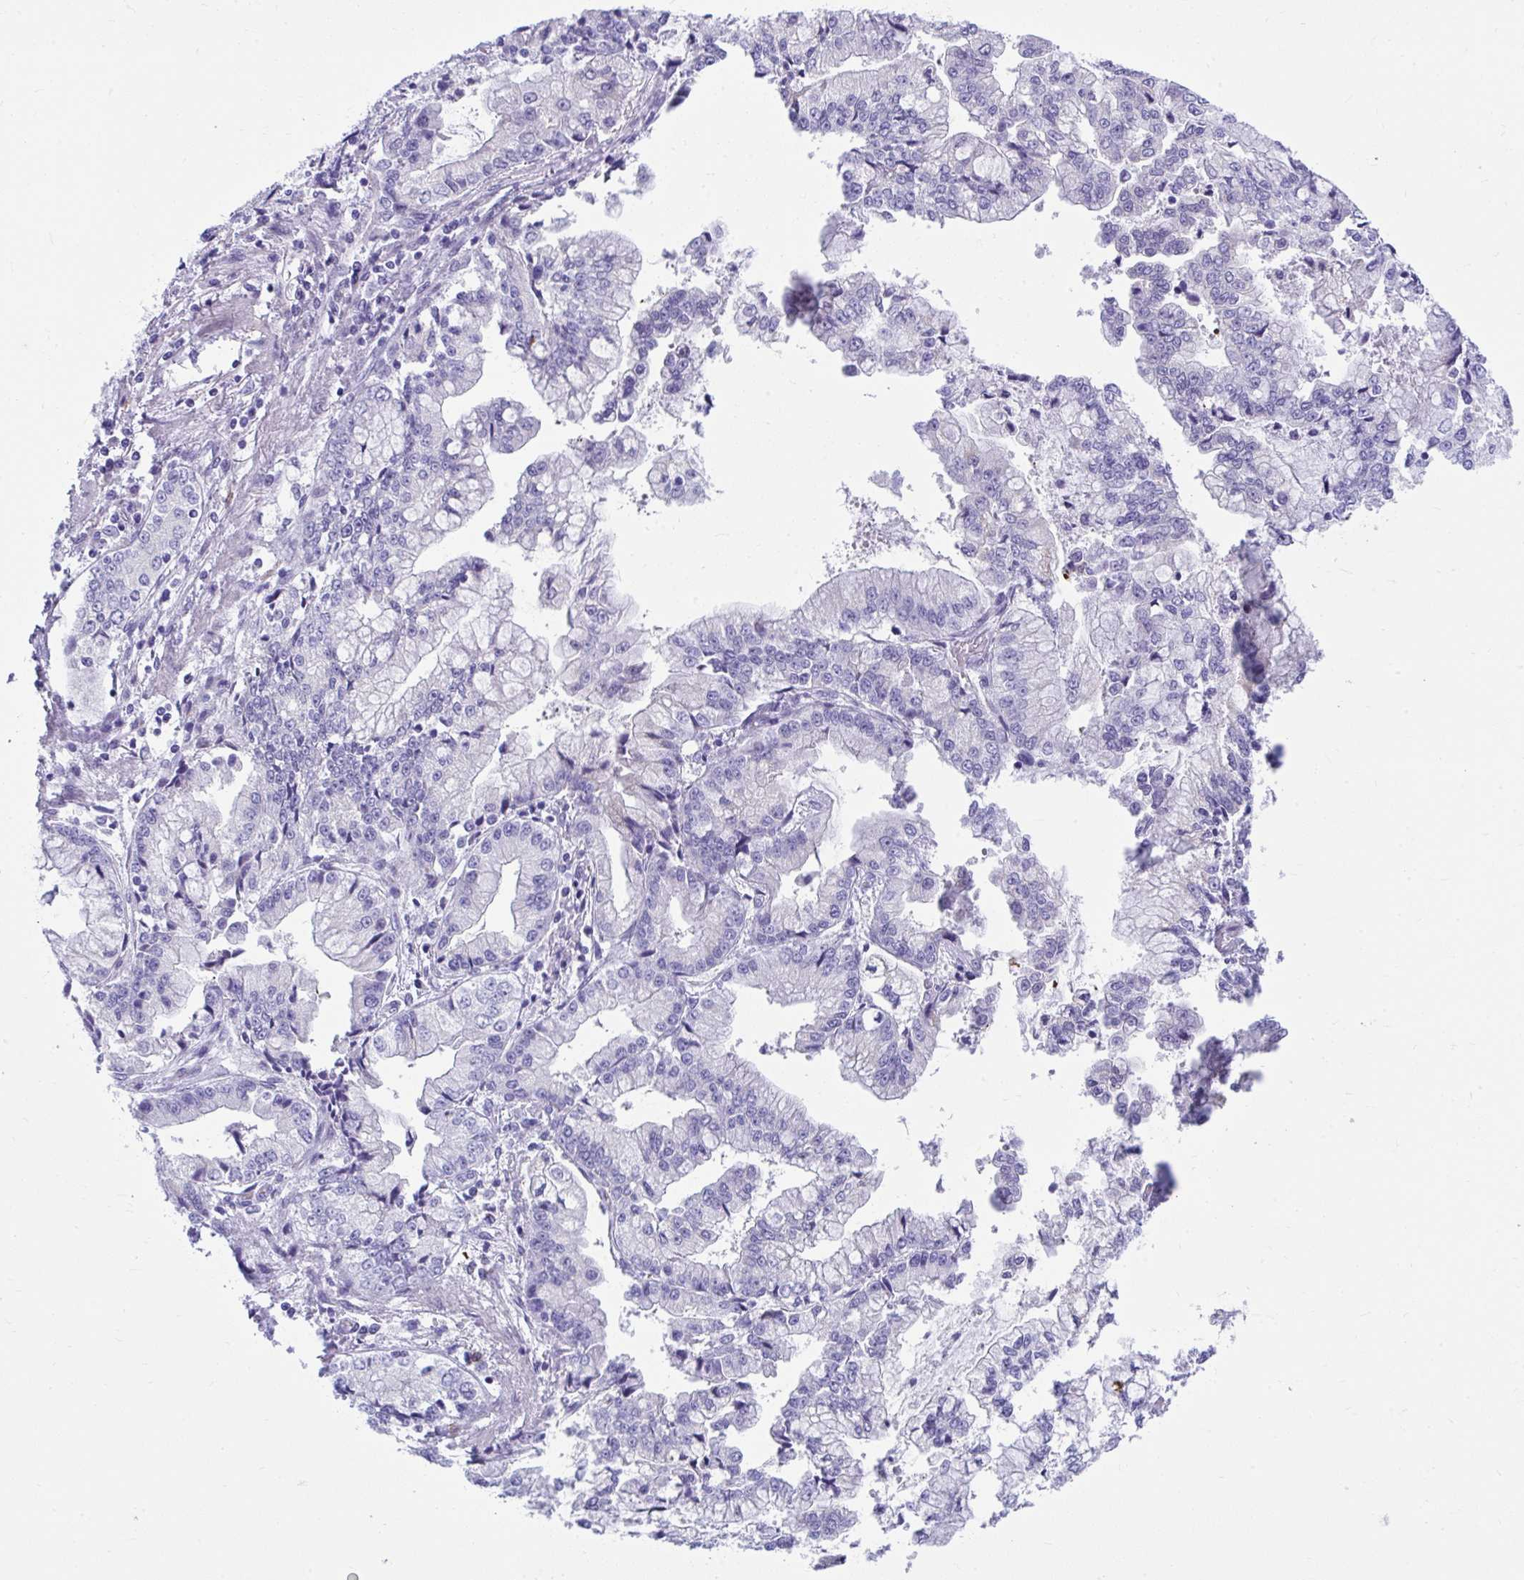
{"staining": {"intensity": "negative", "quantity": "none", "location": "none"}, "tissue": "stomach cancer", "cell_type": "Tumor cells", "image_type": "cancer", "snomed": [{"axis": "morphology", "description": "Adenocarcinoma, NOS"}, {"axis": "topography", "description": "Stomach, upper"}], "caption": "Adenocarcinoma (stomach) was stained to show a protein in brown. There is no significant staining in tumor cells.", "gene": "ISL1", "patient": {"sex": "female", "age": 74}}